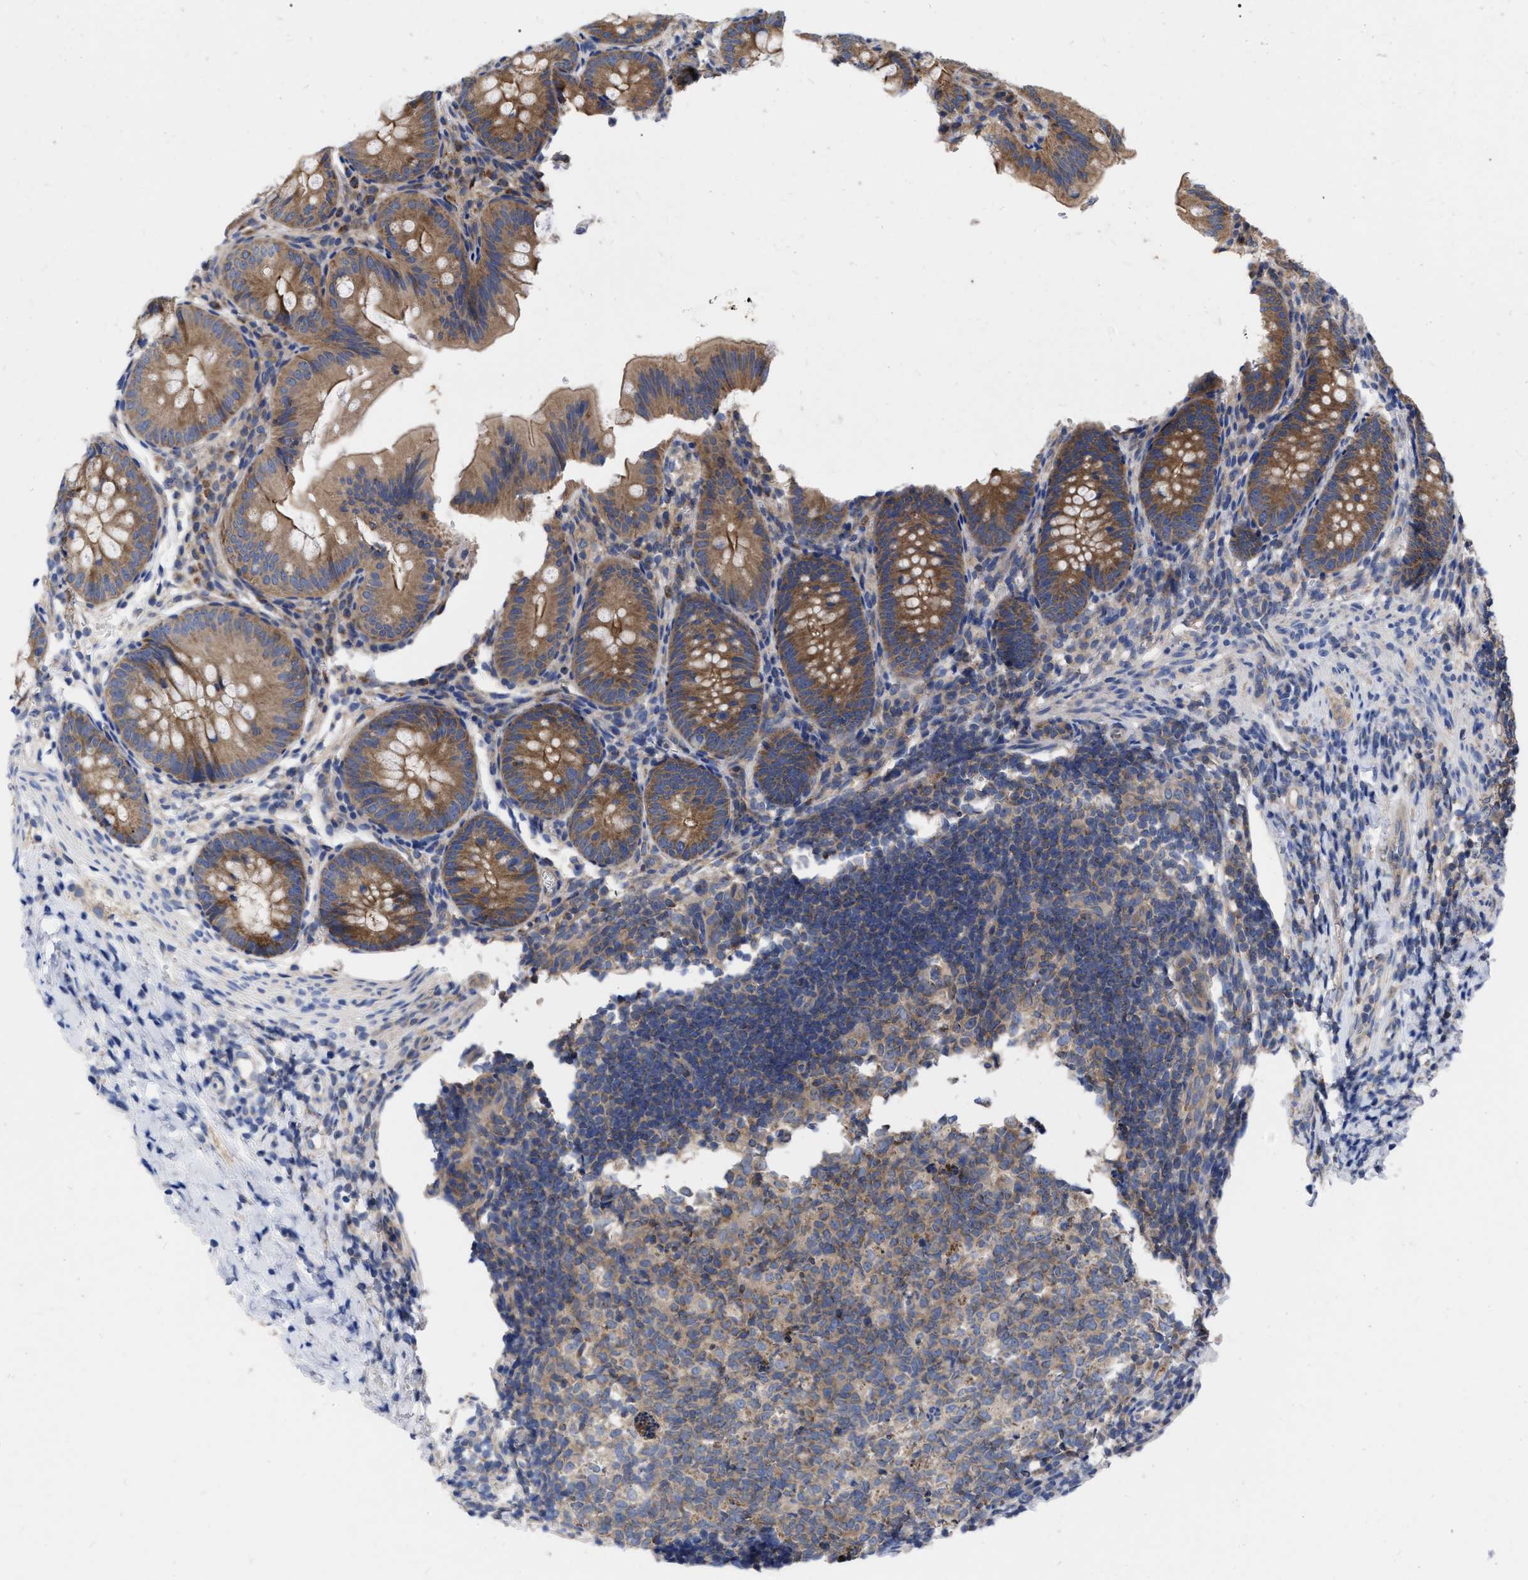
{"staining": {"intensity": "moderate", "quantity": ">75%", "location": "cytoplasmic/membranous"}, "tissue": "appendix", "cell_type": "Glandular cells", "image_type": "normal", "snomed": [{"axis": "morphology", "description": "Normal tissue, NOS"}, {"axis": "topography", "description": "Appendix"}], "caption": "Appendix stained for a protein exhibits moderate cytoplasmic/membranous positivity in glandular cells. (DAB (3,3'-diaminobenzidine) = brown stain, brightfield microscopy at high magnification).", "gene": "CDKN2C", "patient": {"sex": "male", "age": 1}}